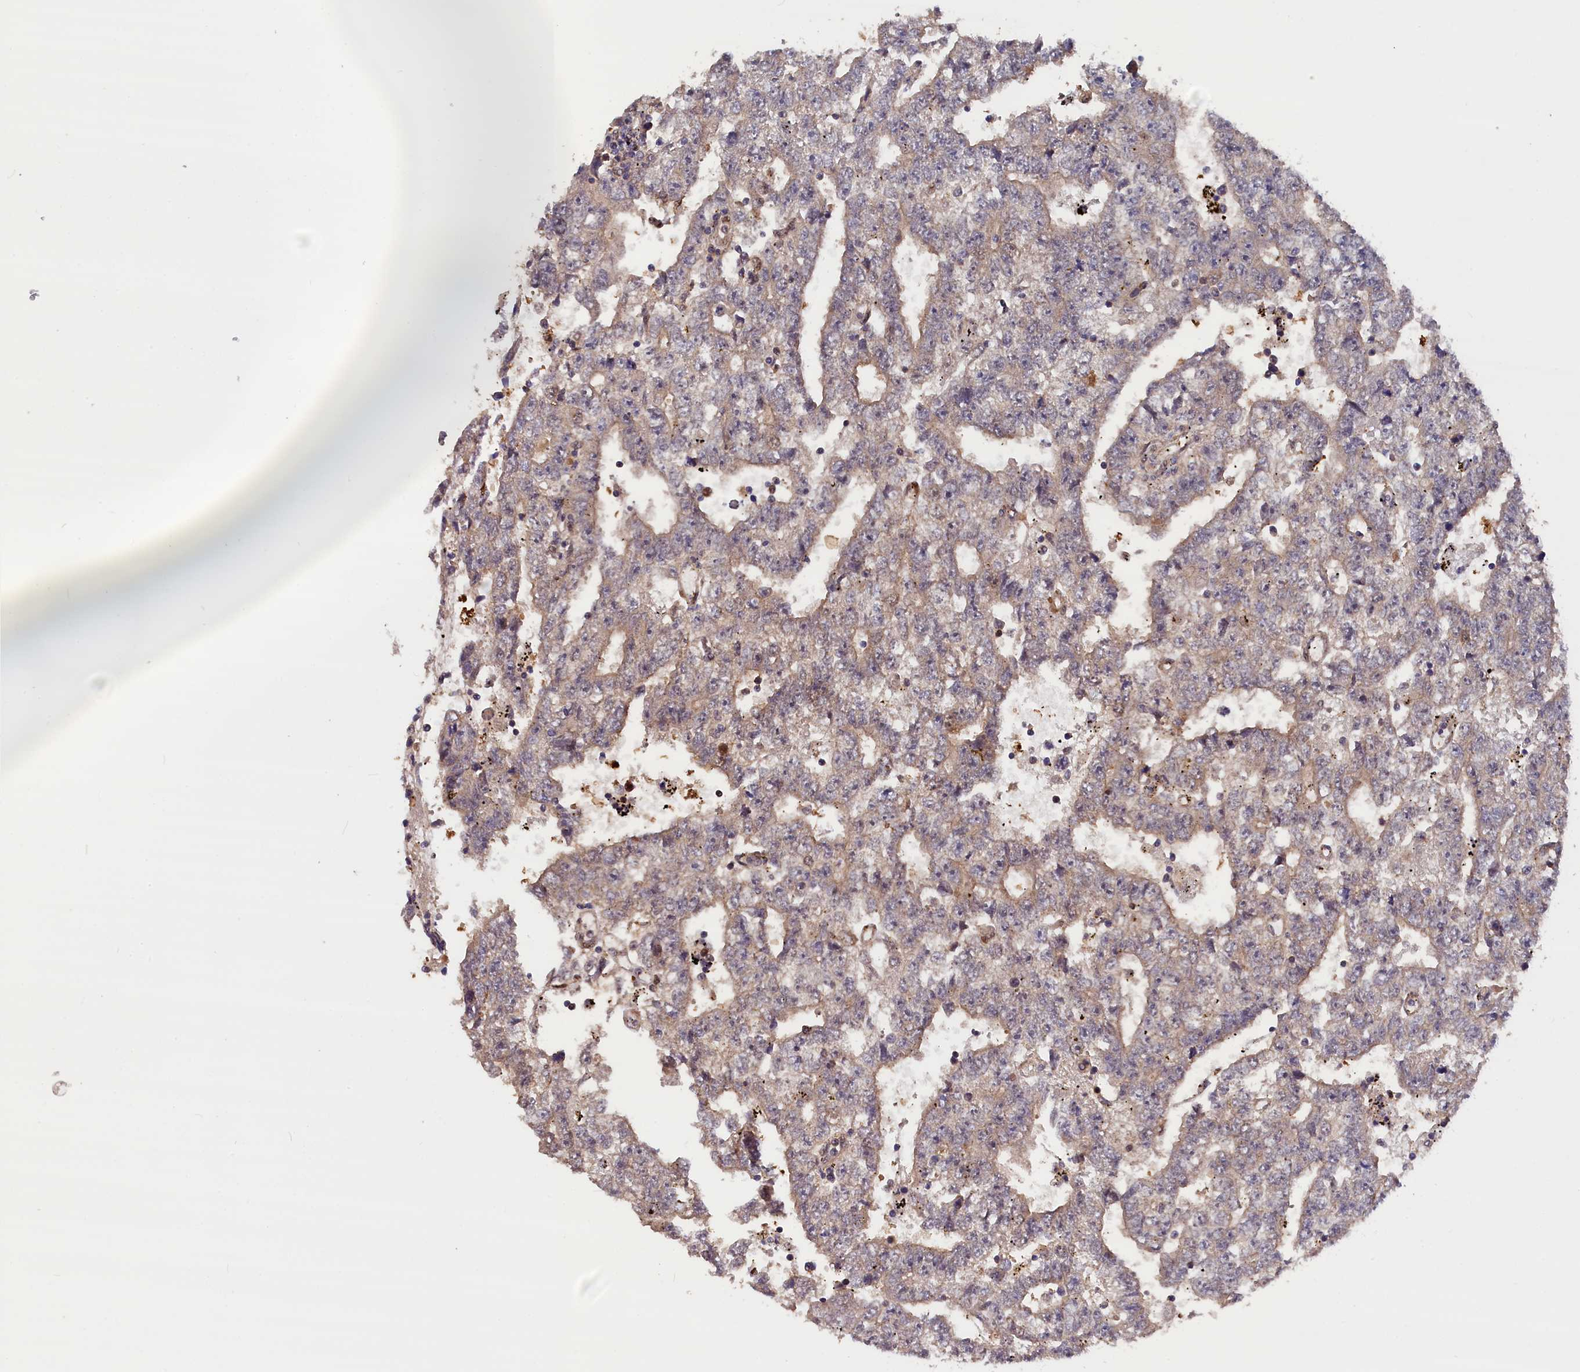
{"staining": {"intensity": "weak", "quantity": "25%-75%", "location": "cytoplasmic/membranous"}, "tissue": "testis cancer", "cell_type": "Tumor cells", "image_type": "cancer", "snomed": [{"axis": "morphology", "description": "Carcinoma, Embryonal, NOS"}, {"axis": "topography", "description": "Testis"}], "caption": "Protein staining demonstrates weak cytoplasmic/membranous expression in approximately 25%-75% of tumor cells in testis cancer (embryonal carcinoma).", "gene": "ADRM1", "patient": {"sex": "male", "age": 25}}